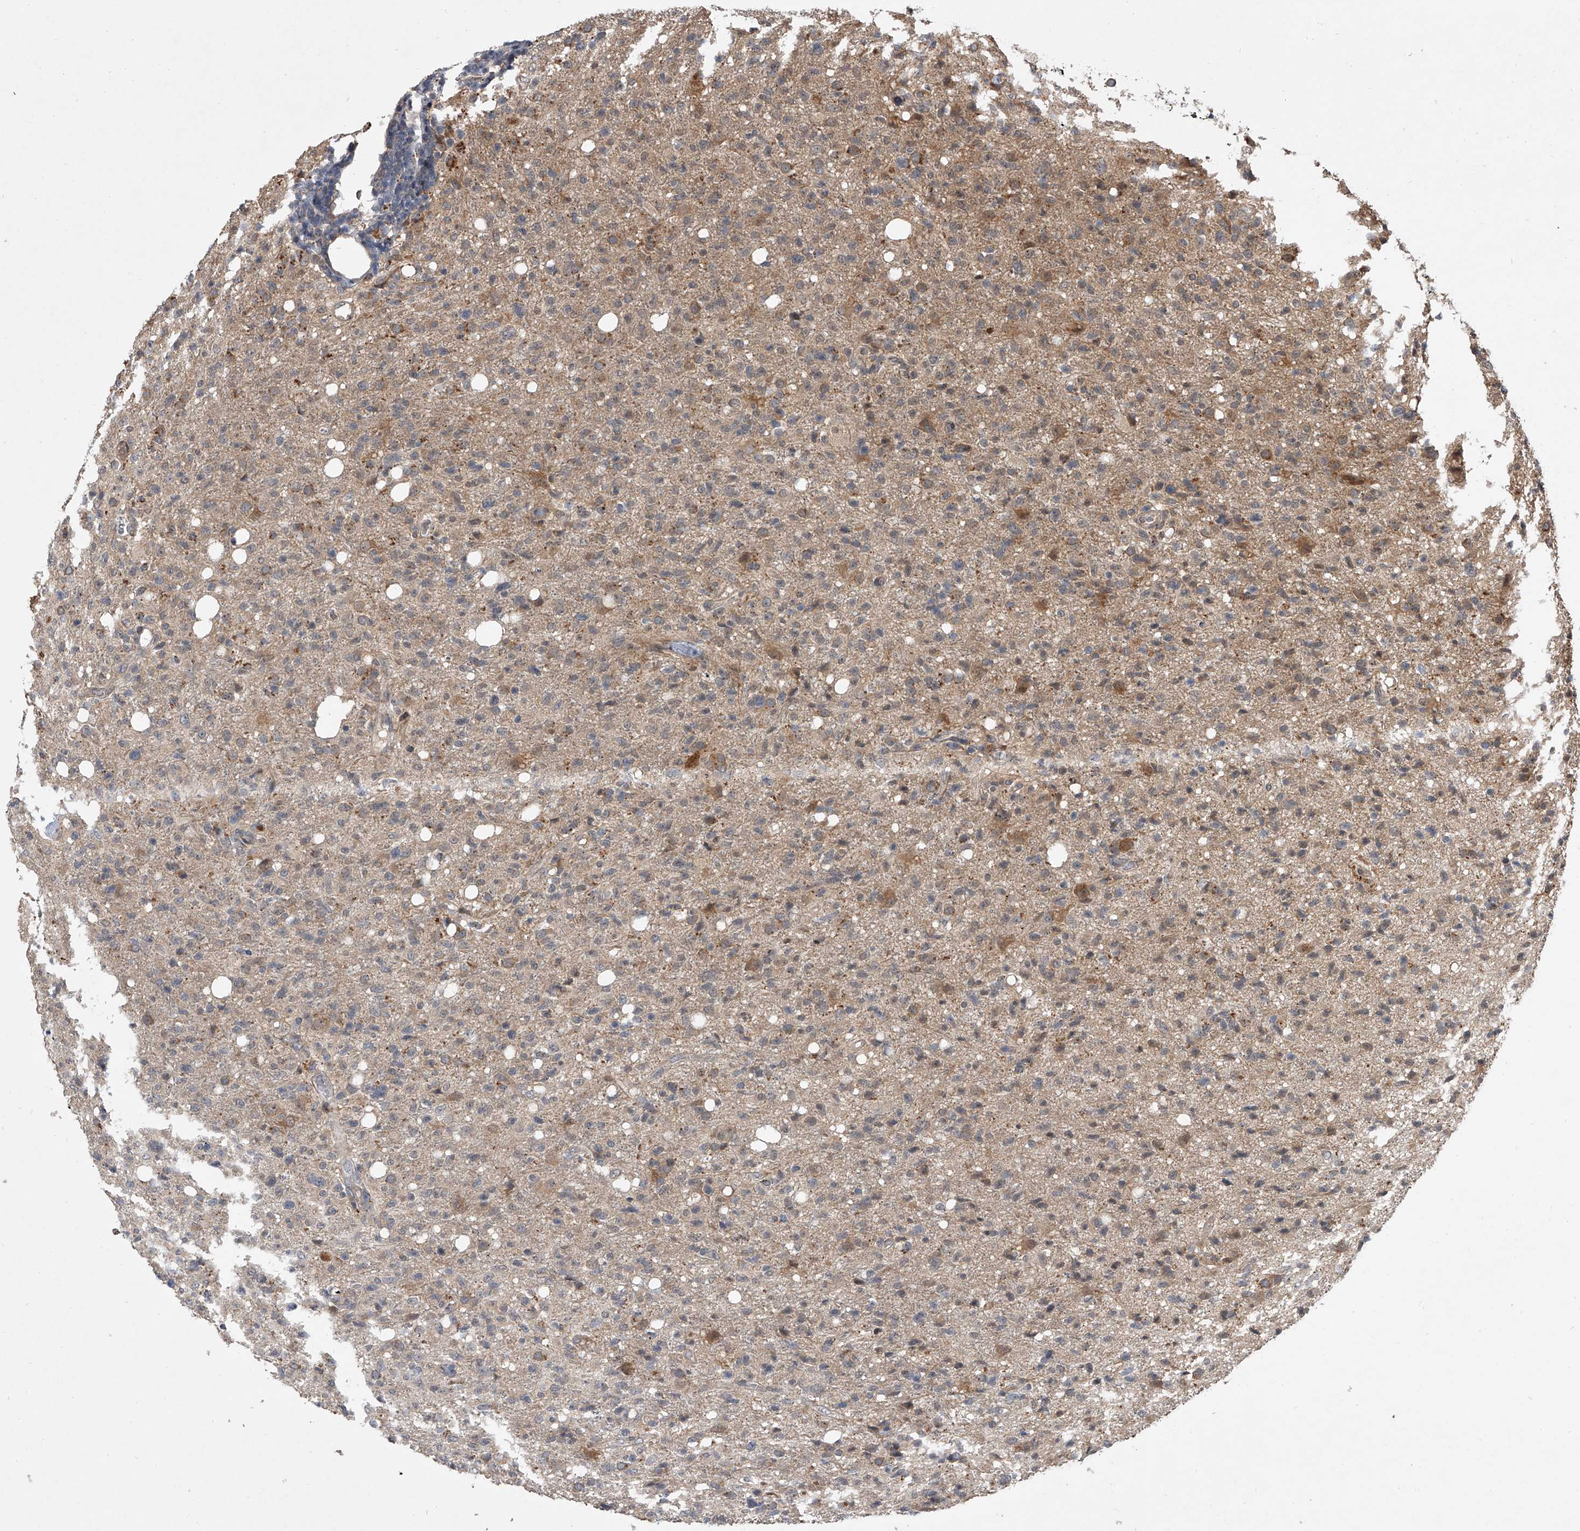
{"staining": {"intensity": "weak", "quantity": "<25%", "location": "cytoplasmic/membranous"}, "tissue": "glioma", "cell_type": "Tumor cells", "image_type": "cancer", "snomed": [{"axis": "morphology", "description": "Glioma, malignant, High grade"}, {"axis": "topography", "description": "Brain"}], "caption": "Tumor cells are negative for brown protein staining in malignant glioma (high-grade). Nuclei are stained in blue.", "gene": "GEMIN8", "patient": {"sex": "female", "age": 57}}